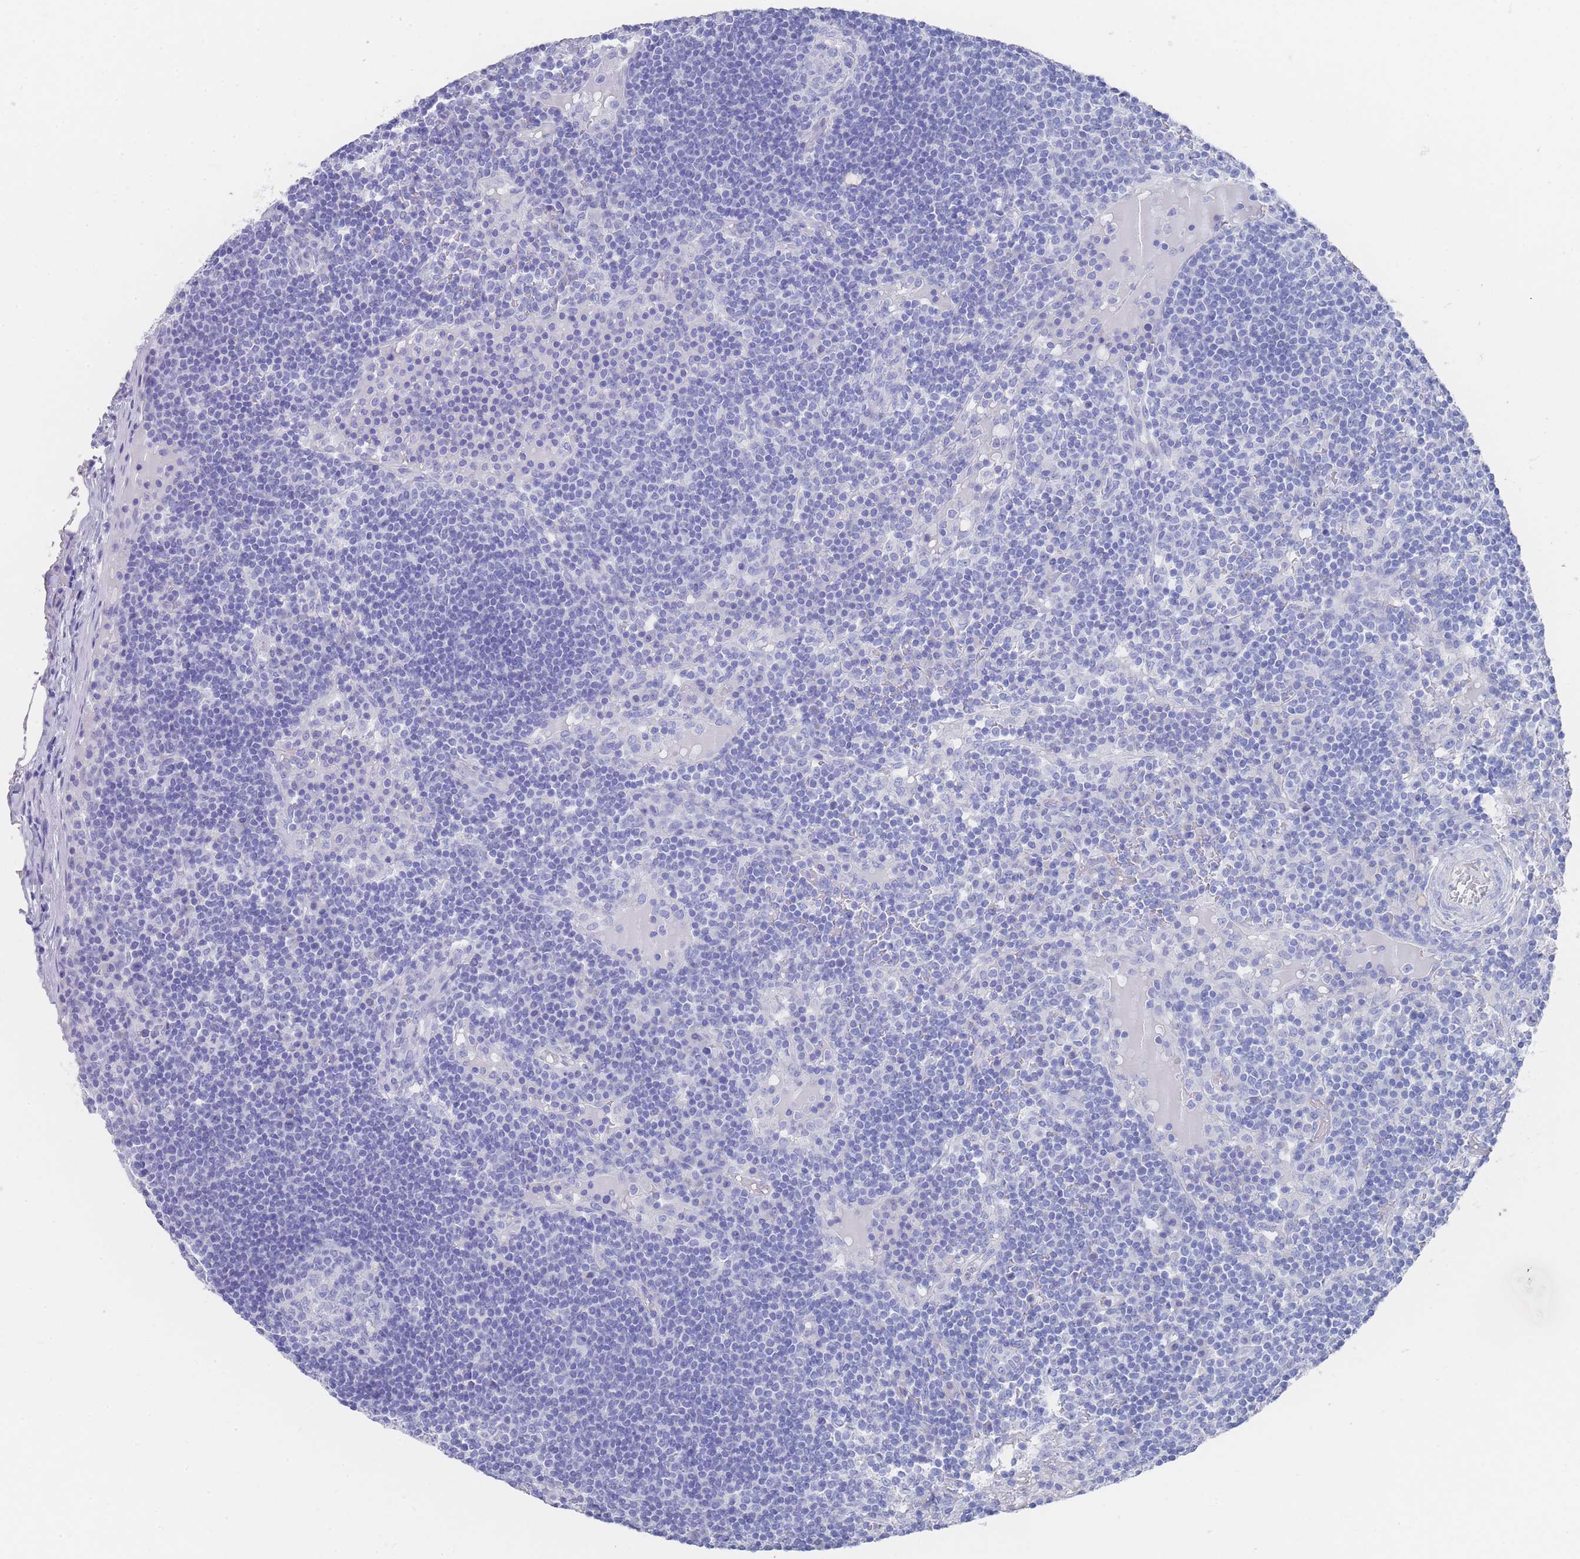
{"staining": {"intensity": "negative", "quantity": "none", "location": "none"}, "tissue": "lymph node", "cell_type": "Germinal center cells", "image_type": "normal", "snomed": [{"axis": "morphology", "description": "Normal tissue, NOS"}, {"axis": "topography", "description": "Lymph node"}], "caption": "The image shows no significant positivity in germinal center cells of lymph node. The staining was performed using DAB to visualize the protein expression in brown, while the nuclei were stained in blue with hematoxylin (Magnification: 20x).", "gene": "LRRC37A2", "patient": {"sex": "male", "age": 53}}